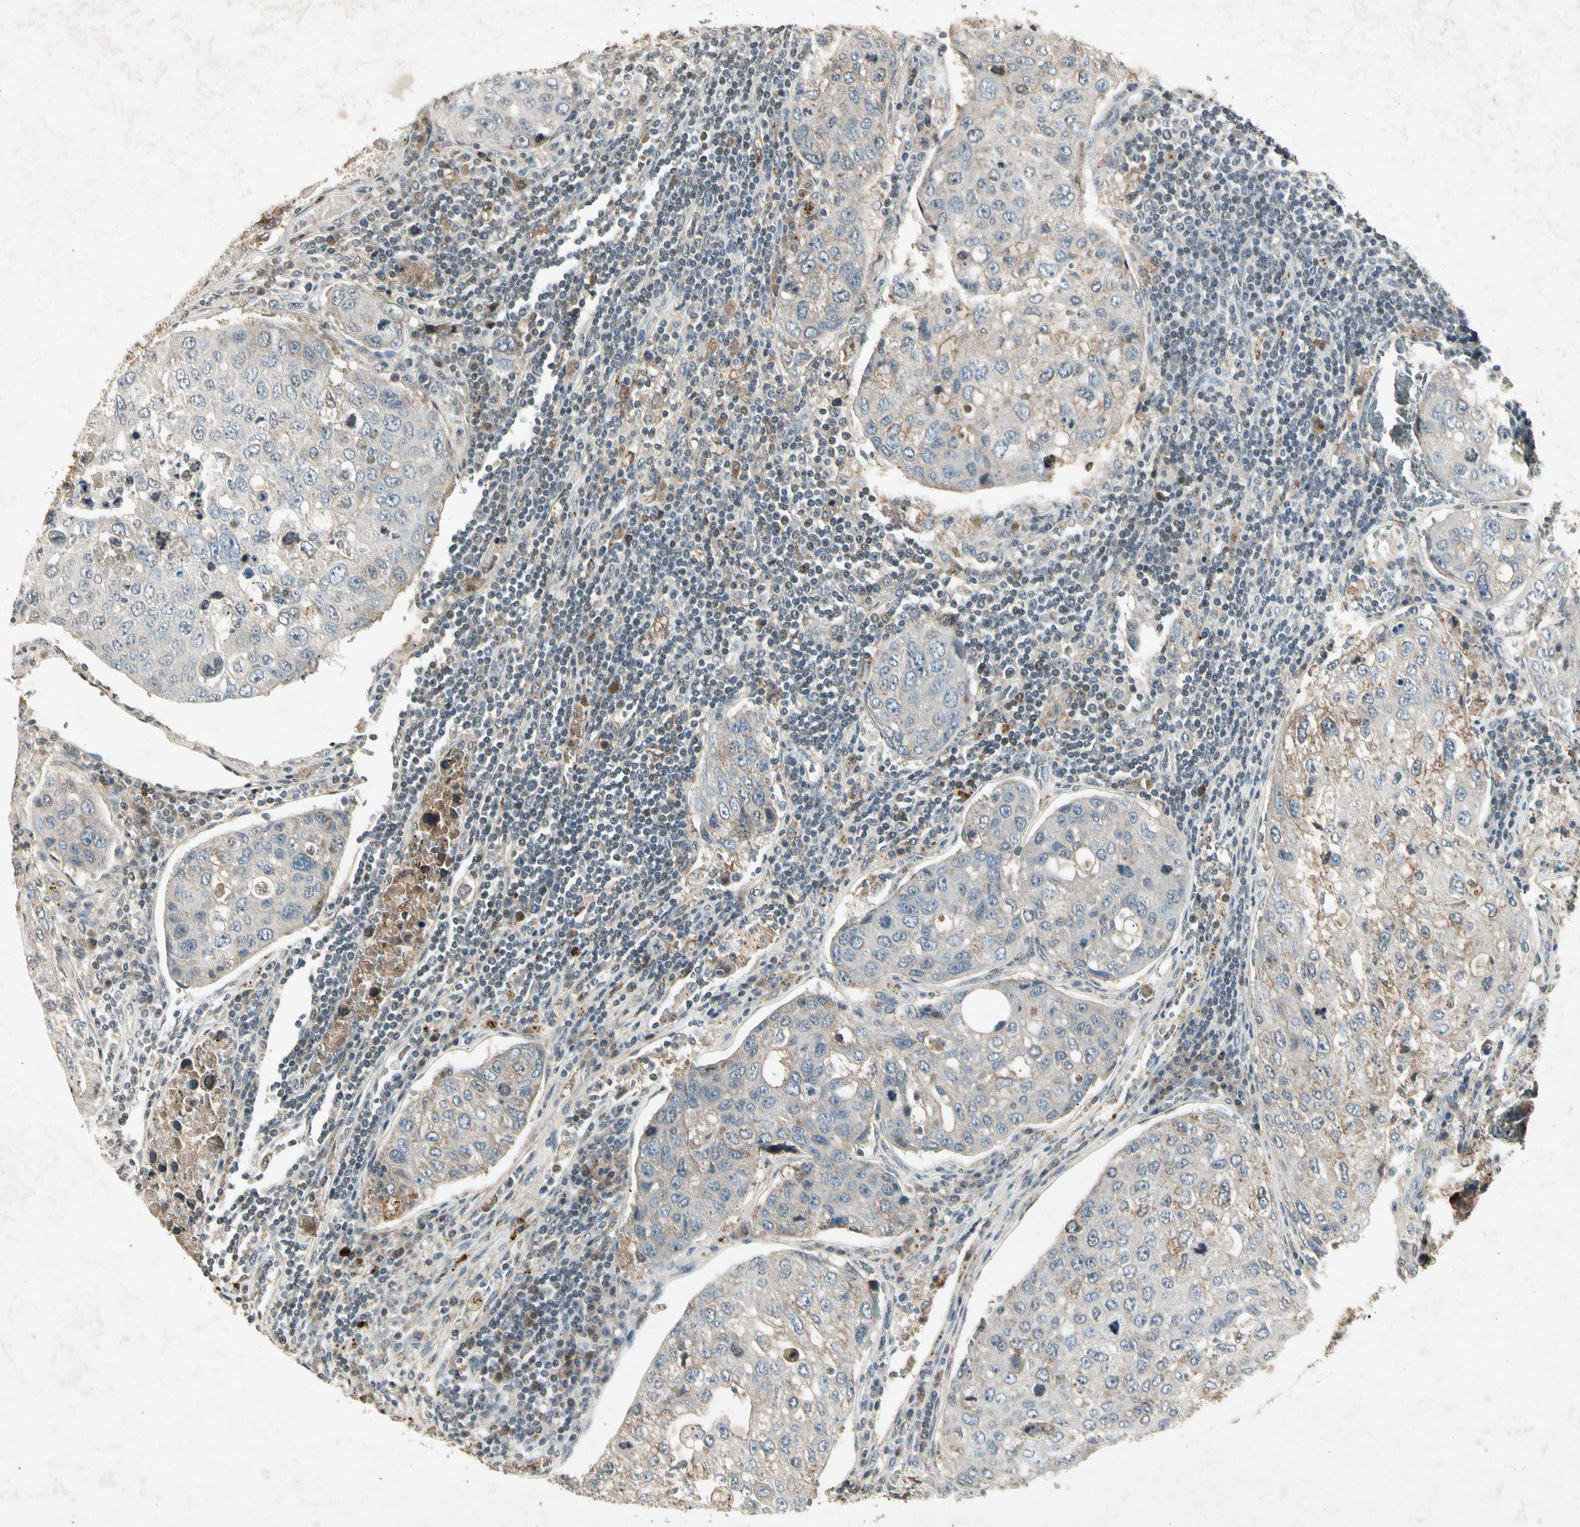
{"staining": {"intensity": "weak", "quantity": "<25%", "location": "cytoplasmic/membranous"}, "tissue": "urothelial cancer", "cell_type": "Tumor cells", "image_type": "cancer", "snomed": [{"axis": "morphology", "description": "Urothelial carcinoma, High grade"}, {"axis": "topography", "description": "Lymph node"}, {"axis": "topography", "description": "Urinary bladder"}], "caption": "The histopathology image exhibits no significant expression in tumor cells of urothelial cancer. (Stains: DAB immunohistochemistry (IHC) with hematoxylin counter stain, Microscopy: brightfield microscopy at high magnification).", "gene": "CP", "patient": {"sex": "male", "age": 51}}